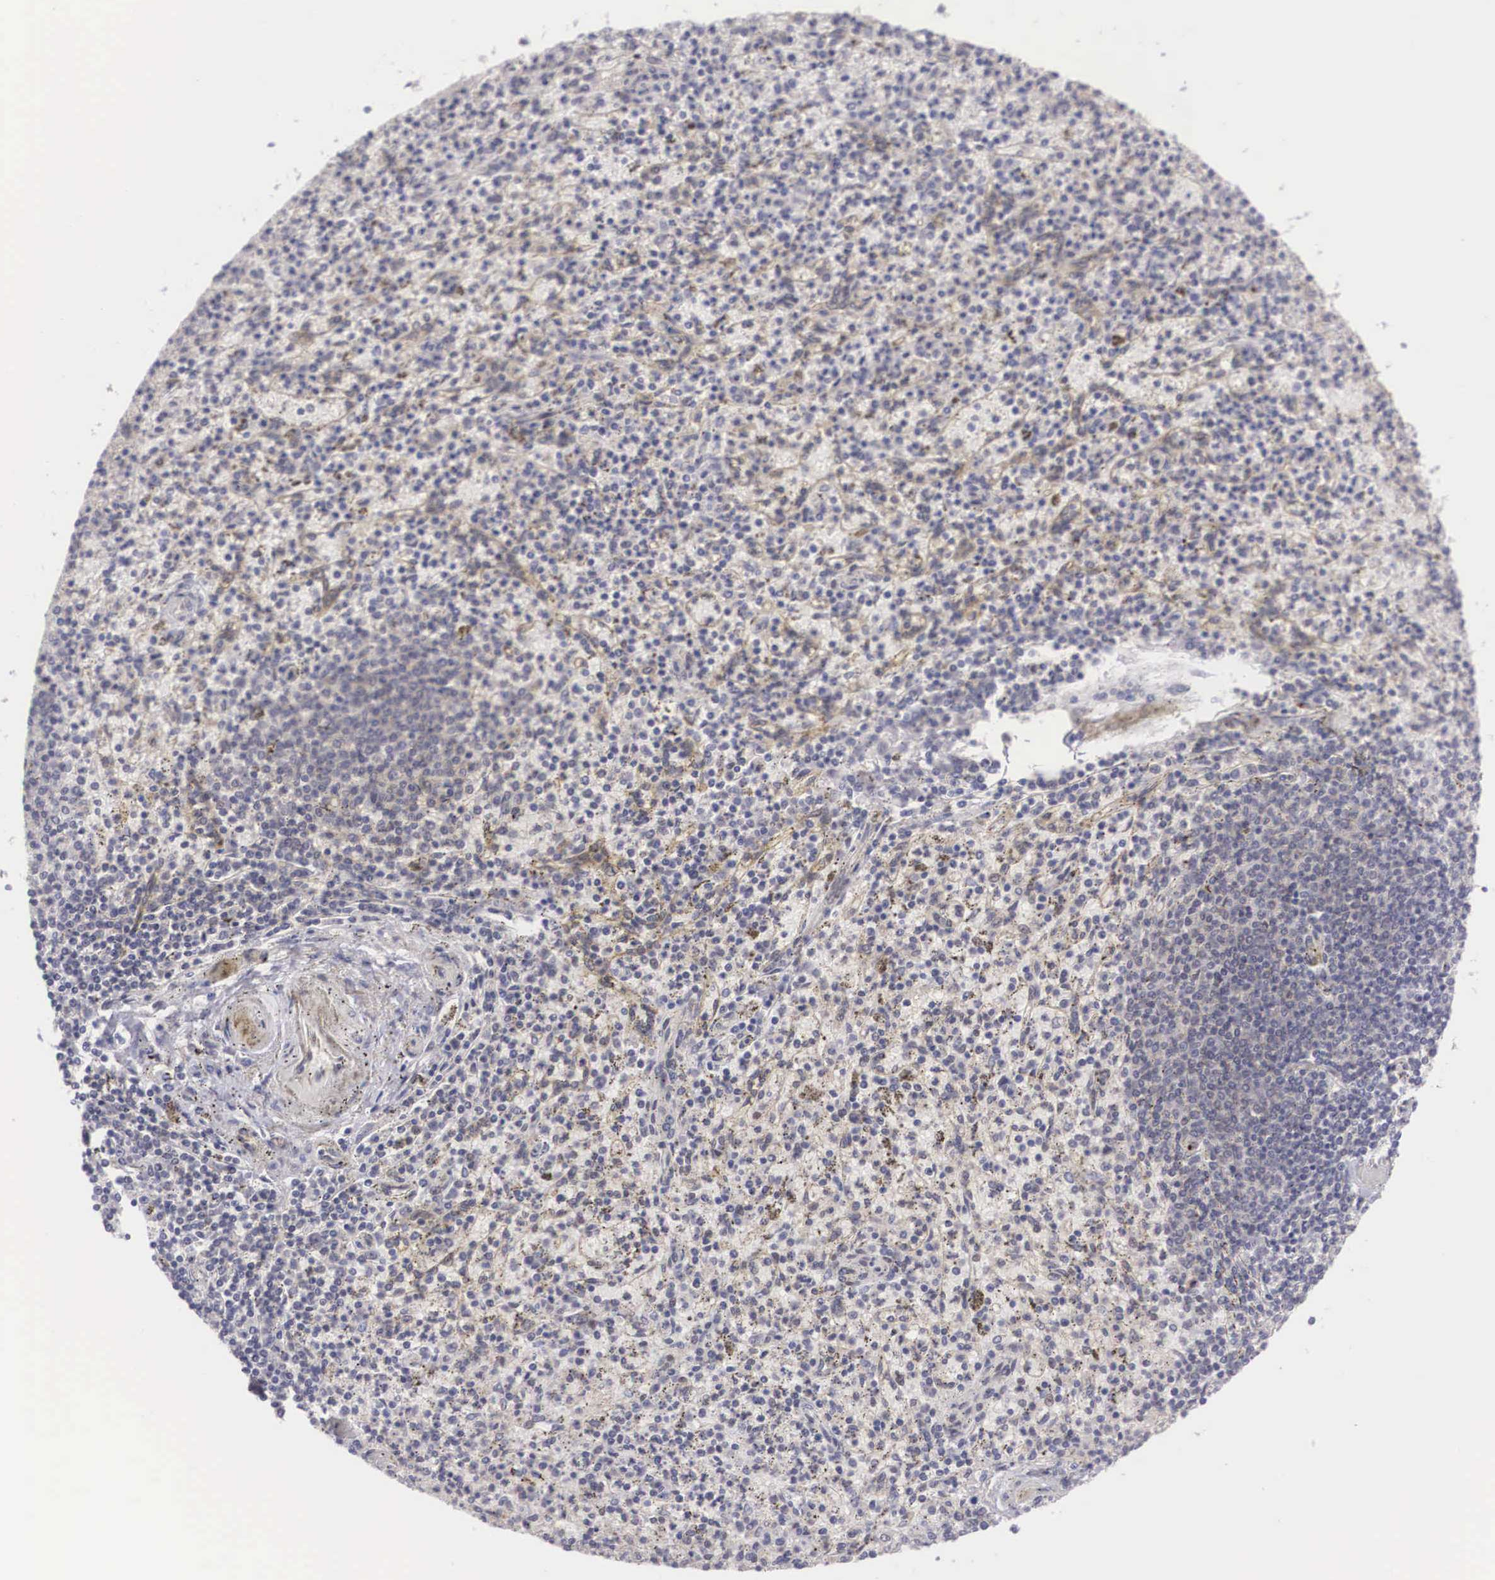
{"staining": {"intensity": "weak", "quantity": "25%-75%", "location": "cytoplasmic/membranous"}, "tissue": "spleen", "cell_type": "Cells in red pulp", "image_type": "normal", "snomed": [{"axis": "morphology", "description": "Normal tissue, NOS"}, {"axis": "topography", "description": "Spleen"}], "caption": "Weak cytoplasmic/membranous positivity is seen in about 25%-75% of cells in red pulp in benign spleen. Using DAB (3,3'-diaminobenzidine) (brown) and hematoxylin (blue) stains, captured at high magnification using brightfield microscopy.", "gene": "NINL", "patient": {"sex": "male", "age": 72}}